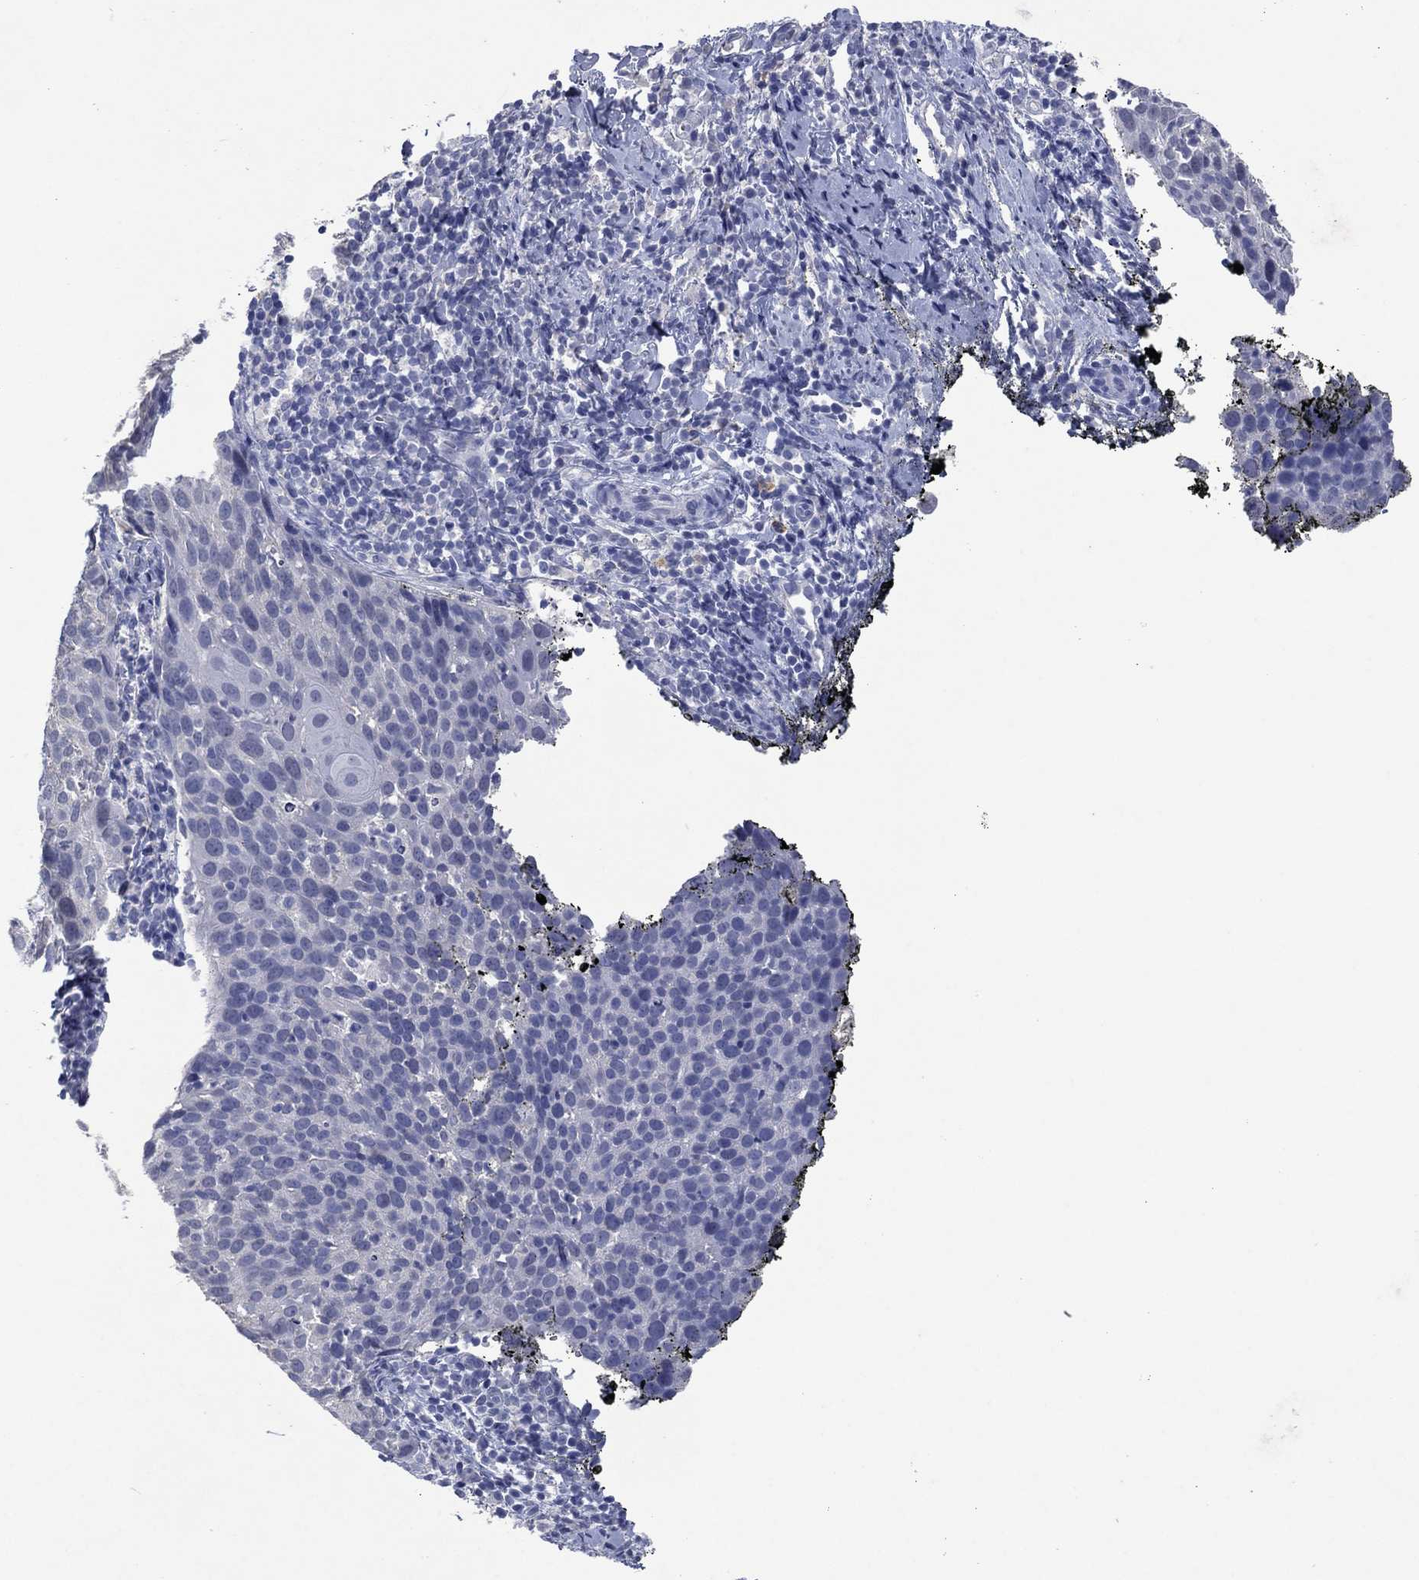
{"staining": {"intensity": "negative", "quantity": "none", "location": "none"}, "tissue": "cervical cancer", "cell_type": "Tumor cells", "image_type": "cancer", "snomed": [{"axis": "morphology", "description": "Squamous cell carcinoma, NOS"}, {"axis": "topography", "description": "Cervix"}], "caption": "Photomicrograph shows no protein positivity in tumor cells of cervical cancer (squamous cell carcinoma) tissue. (Immunohistochemistry (ihc), brightfield microscopy, high magnification).", "gene": "FSCN2", "patient": {"sex": "female", "age": 54}}